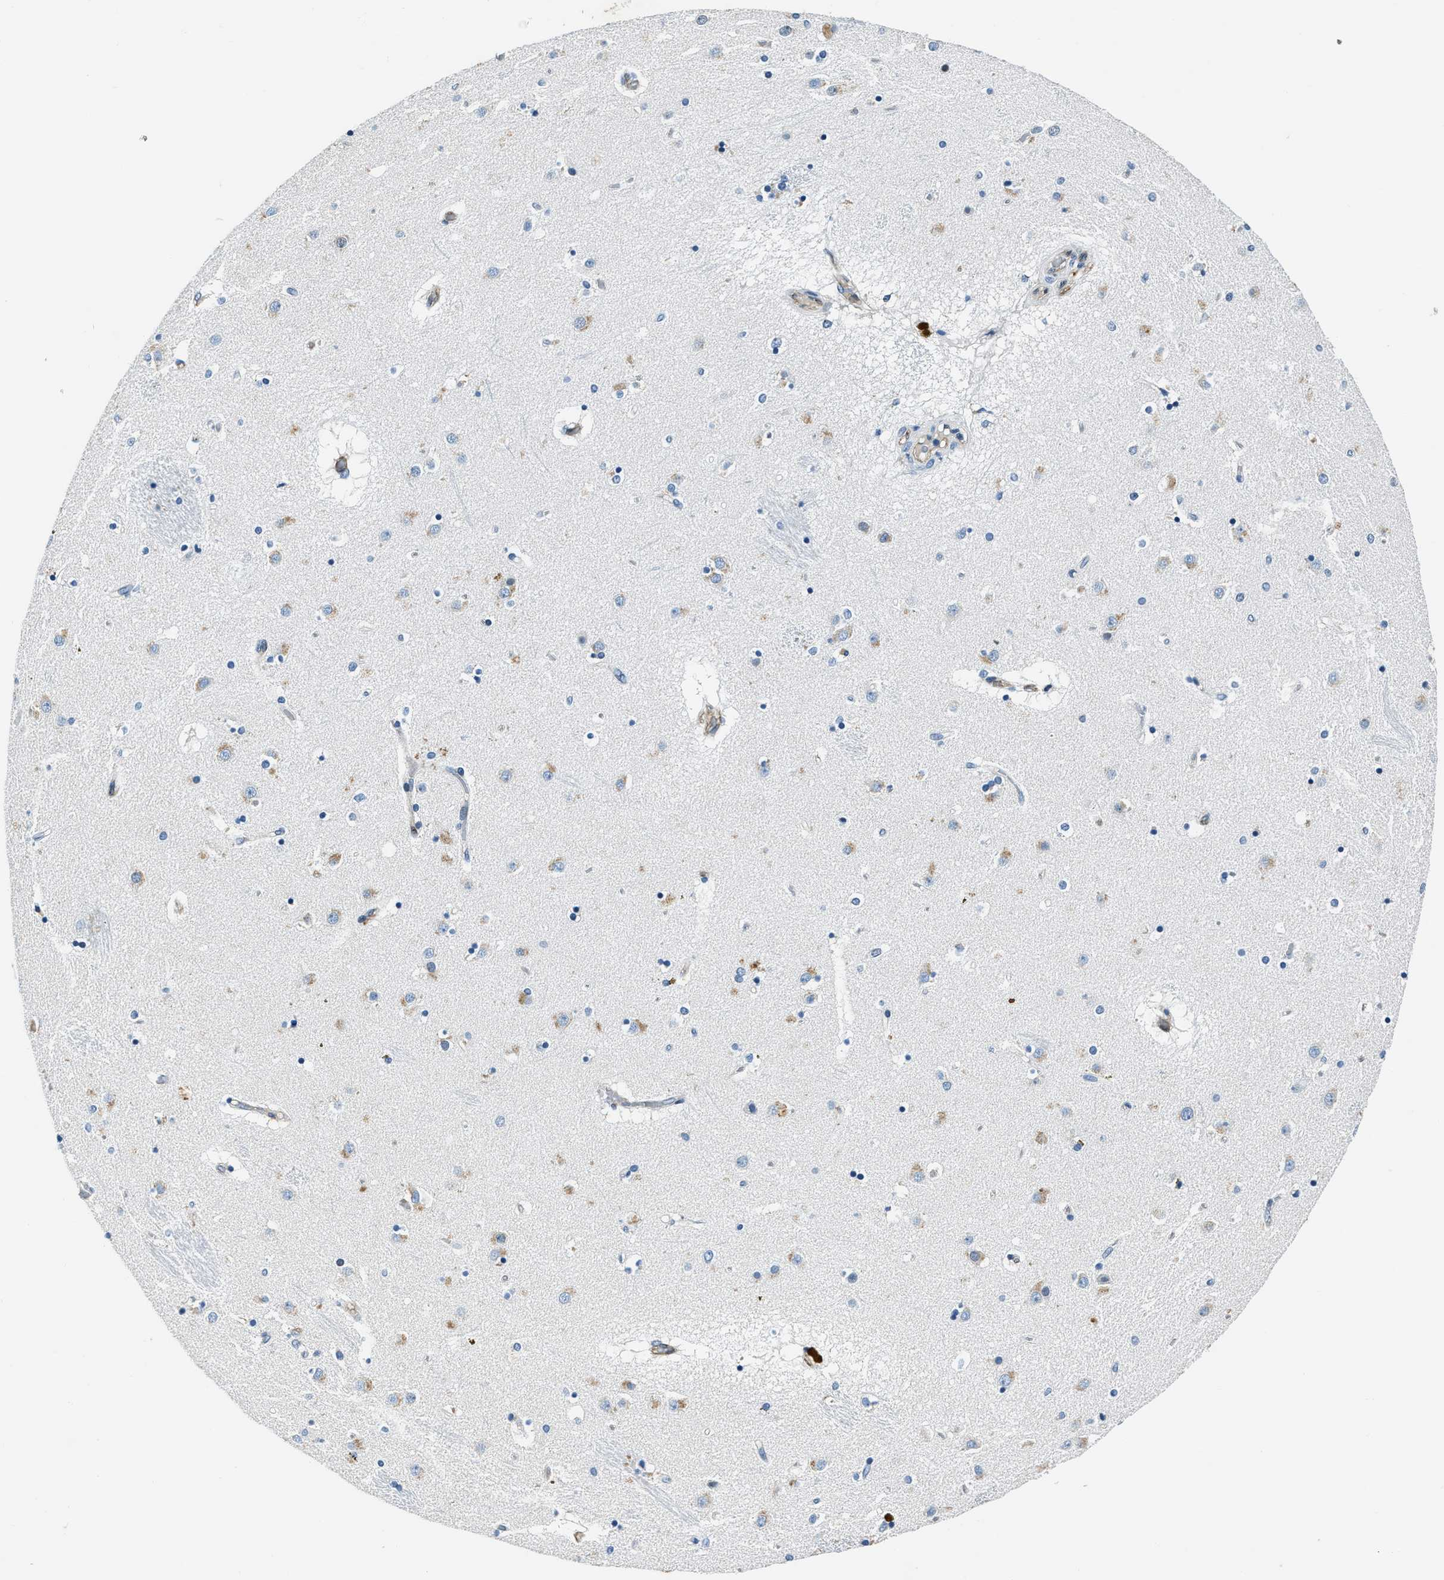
{"staining": {"intensity": "negative", "quantity": "none", "location": "none"}, "tissue": "caudate", "cell_type": "Glial cells", "image_type": "normal", "snomed": [{"axis": "morphology", "description": "Normal tissue, NOS"}, {"axis": "topography", "description": "Lateral ventricle wall"}], "caption": "This is an immunohistochemistry (IHC) micrograph of unremarkable human caudate. There is no positivity in glial cells.", "gene": "PTPDC1", "patient": {"sex": "male", "age": 70}}